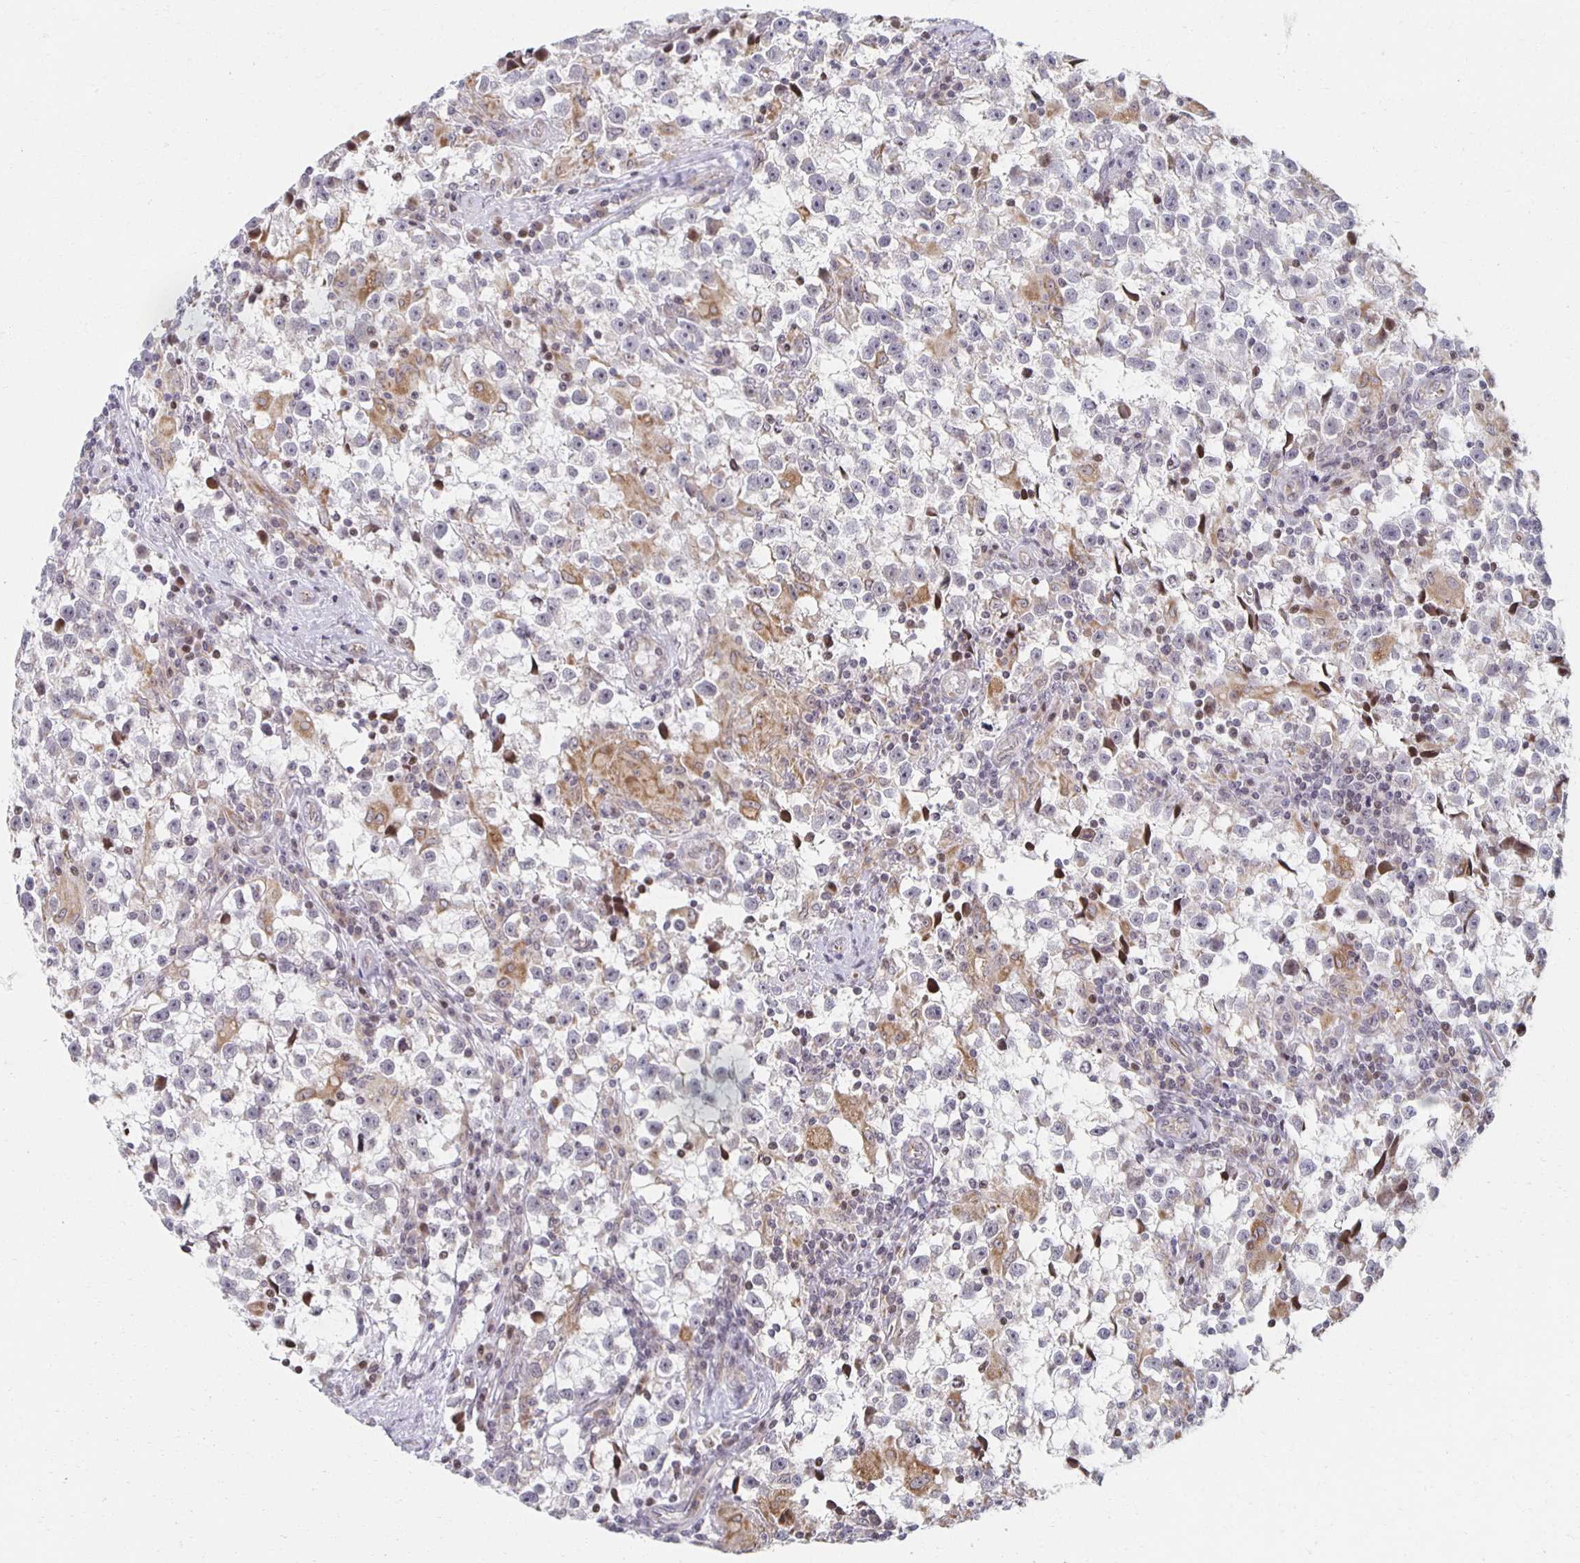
{"staining": {"intensity": "negative", "quantity": "none", "location": "none"}, "tissue": "testis cancer", "cell_type": "Tumor cells", "image_type": "cancer", "snomed": [{"axis": "morphology", "description": "Seminoma, NOS"}, {"axis": "topography", "description": "Testis"}], "caption": "This is an IHC histopathology image of testis seminoma. There is no expression in tumor cells.", "gene": "HCFC1R1", "patient": {"sex": "male", "age": 31}}